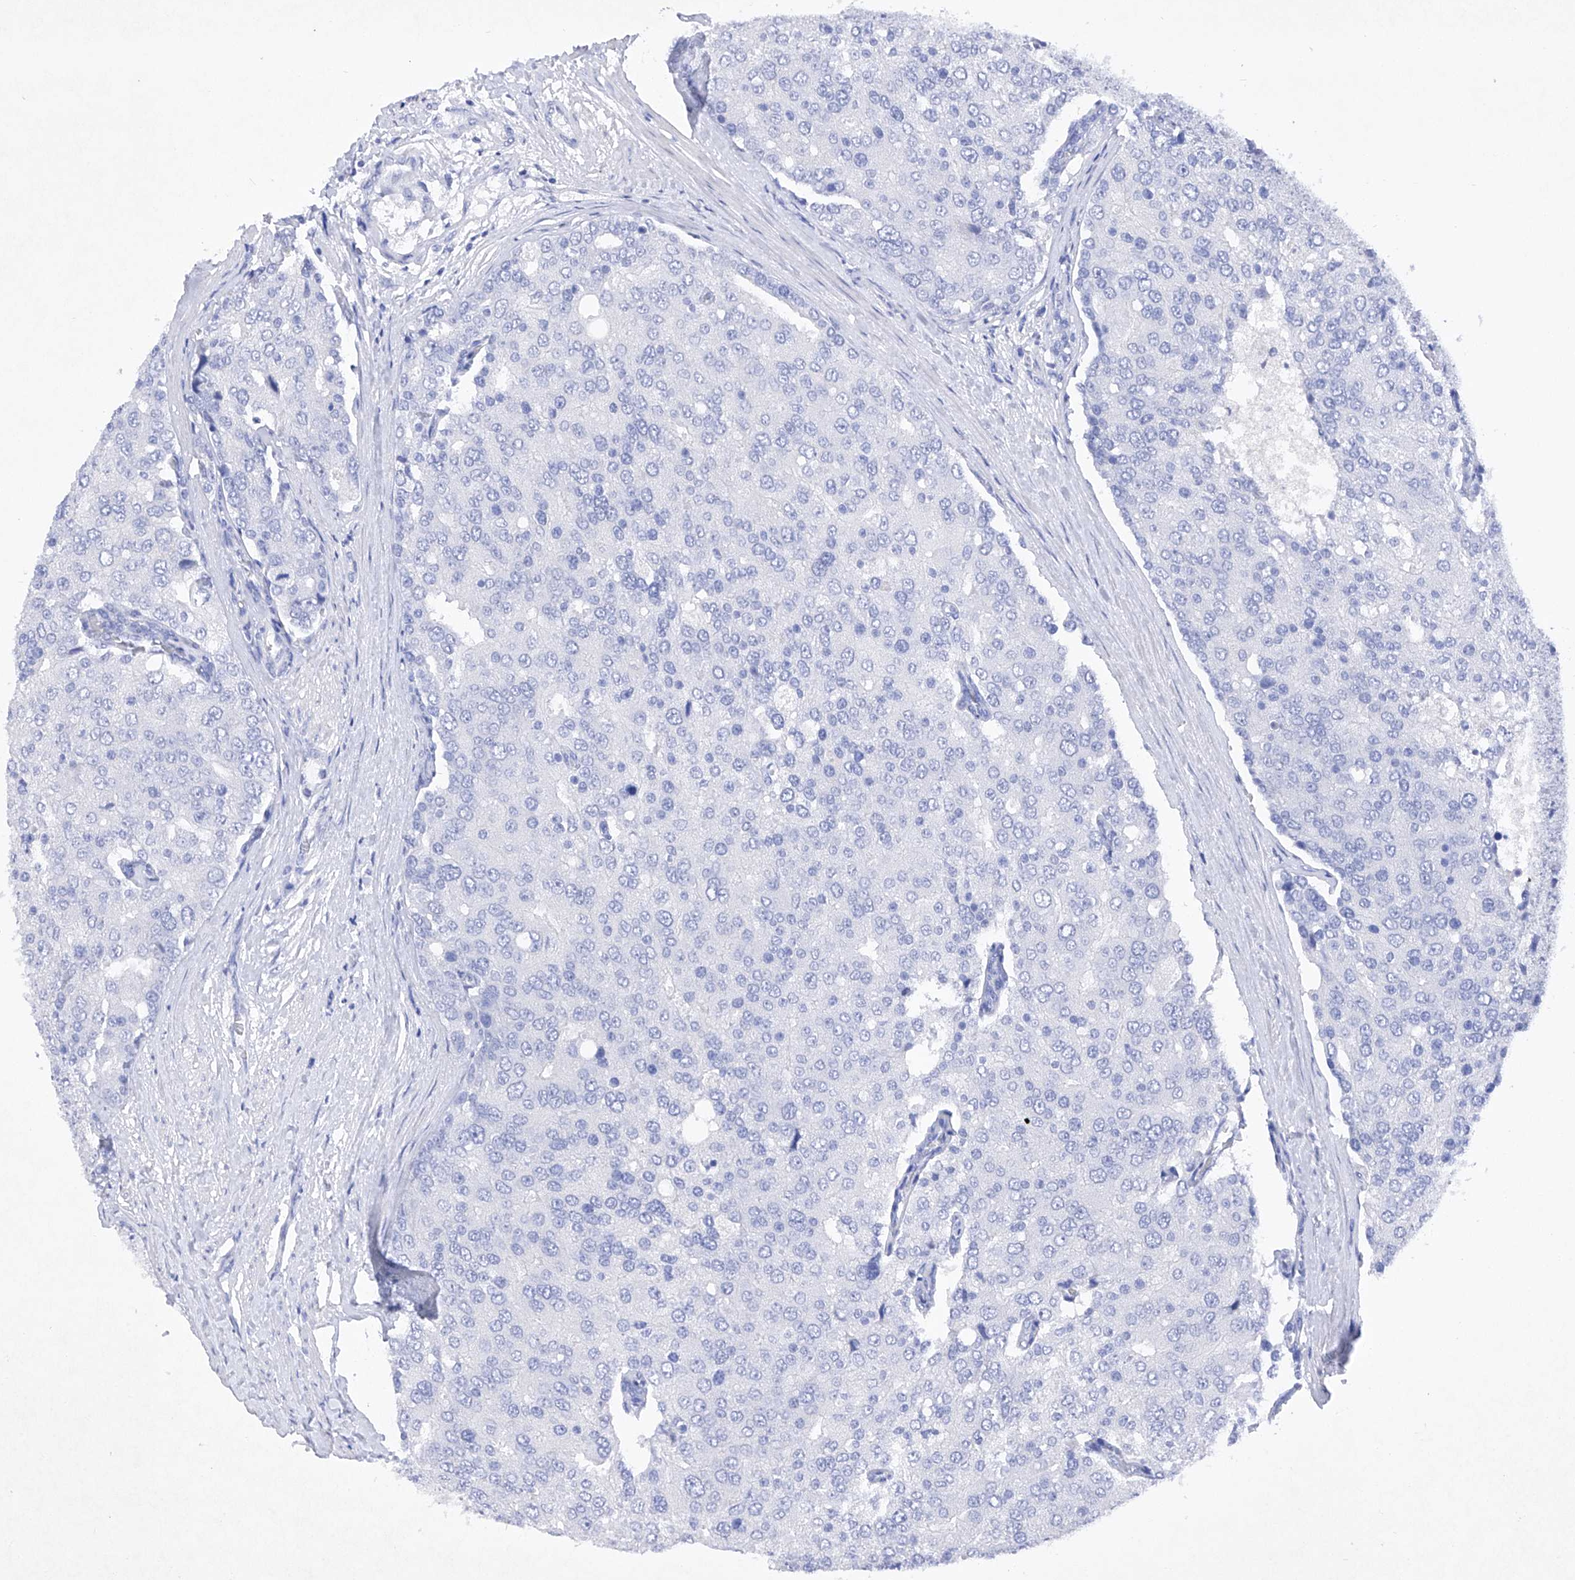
{"staining": {"intensity": "negative", "quantity": "none", "location": "none"}, "tissue": "prostate cancer", "cell_type": "Tumor cells", "image_type": "cancer", "snomed": [{"axis": "morphology", "description": "Adenocarcinoma, High grade"}, {"axis": "topography", "description": "Prostate"}], "caption": "Immunohistochemistry of adenocarcinoma (high-grade) (prostate) exhibits no staining in tumor cells.", "gene": "BARX2", "patient": {"sex": "male", "age": 50}}